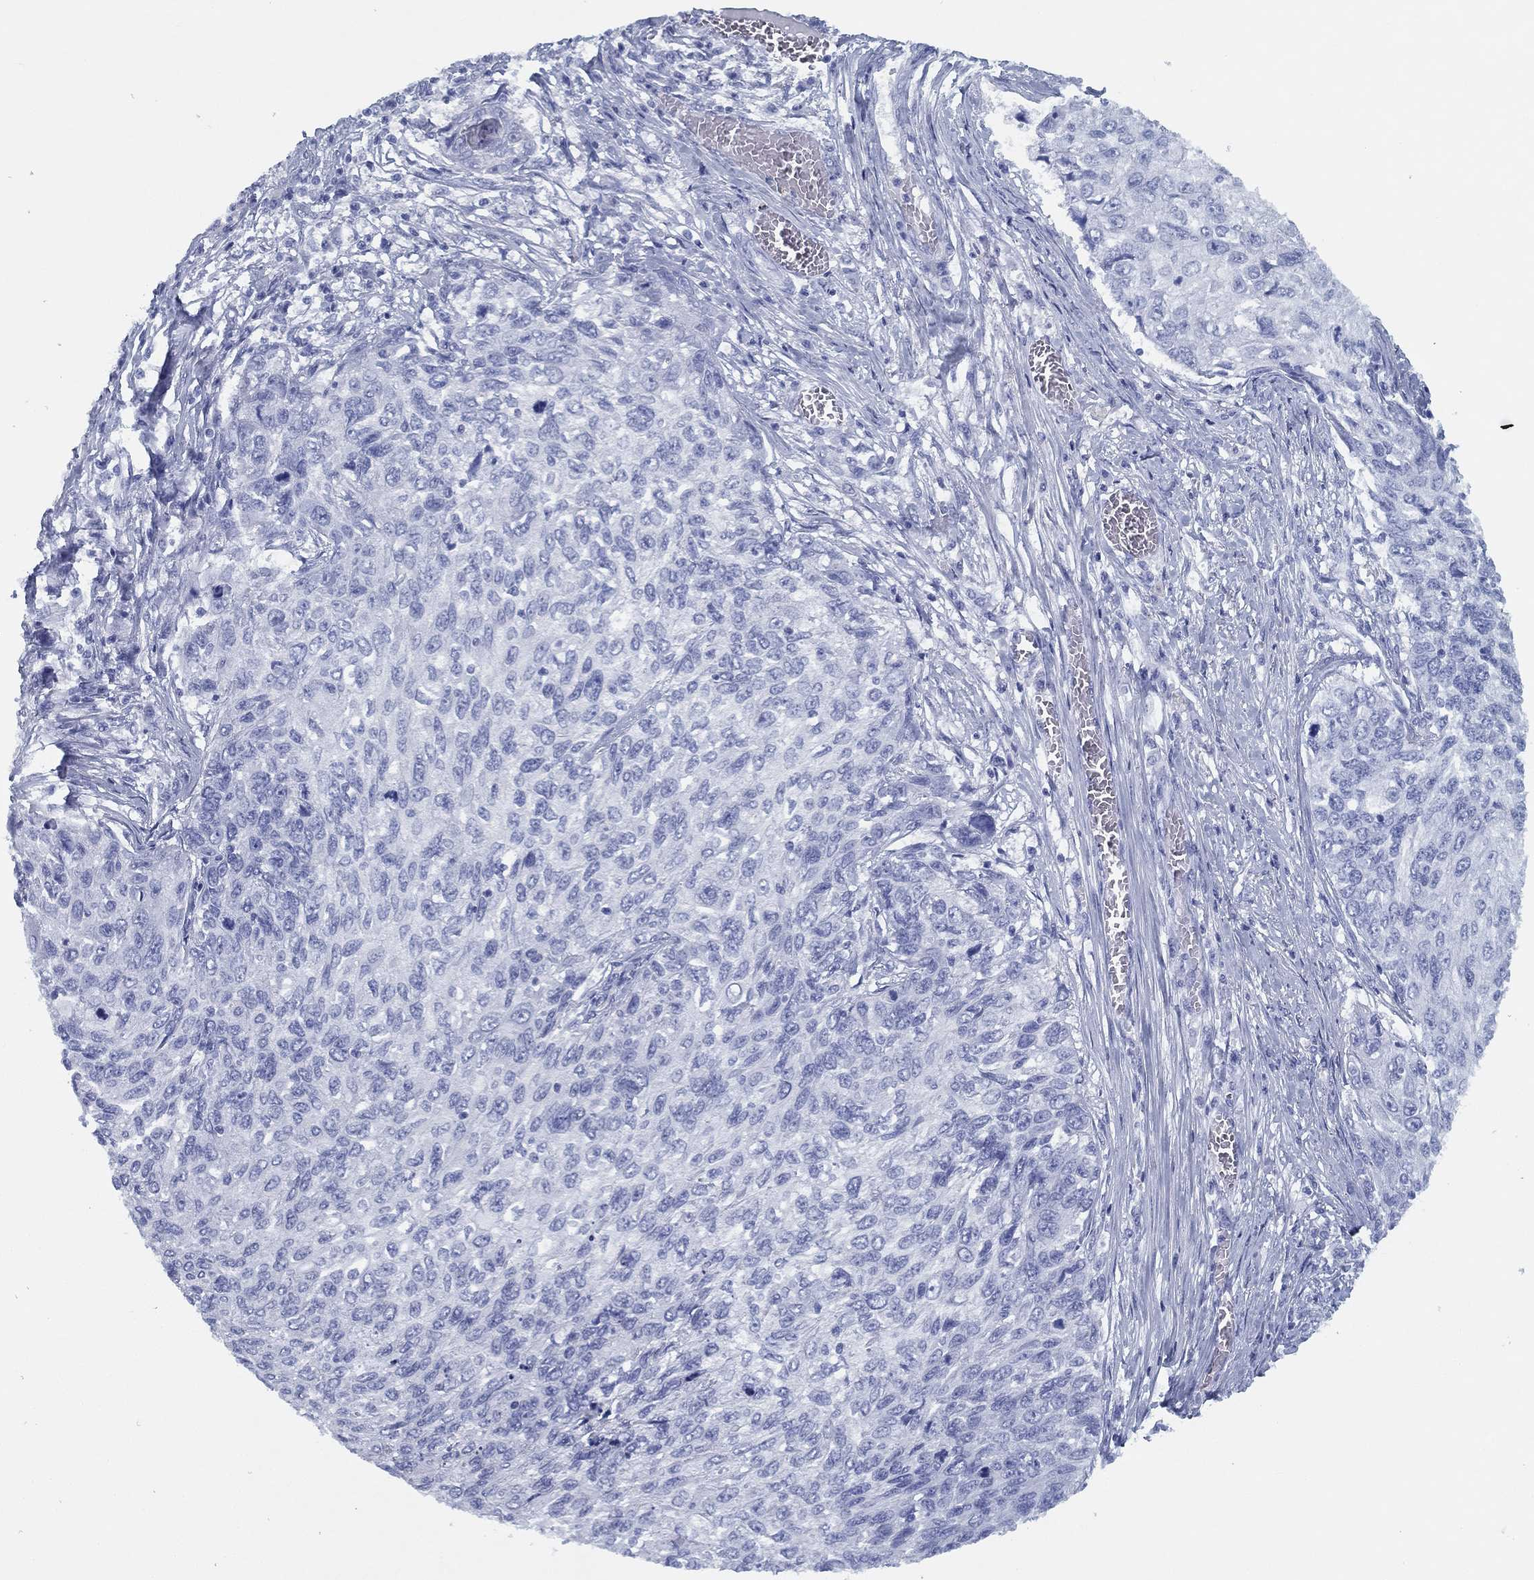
{"staining": {"intensity": "negative", "quantity": "none", "location": "none"}, "tissue": "skin cancer", "cell_type": "Tumor cells", "image_type": "cancer", "snomed": [{"axis": "morphology", "description": "Squamous cell carcinoma, NOS"}, {"axis": "topography", "description": "Skin"}], "caption": "Human skin cancer (squamous cell carcinoma) stained for a protein using immunohistochemistry shows no staining in tumor cells.", "gene": "TMEM252", "patient": {"sex": "male", "age": 92}}